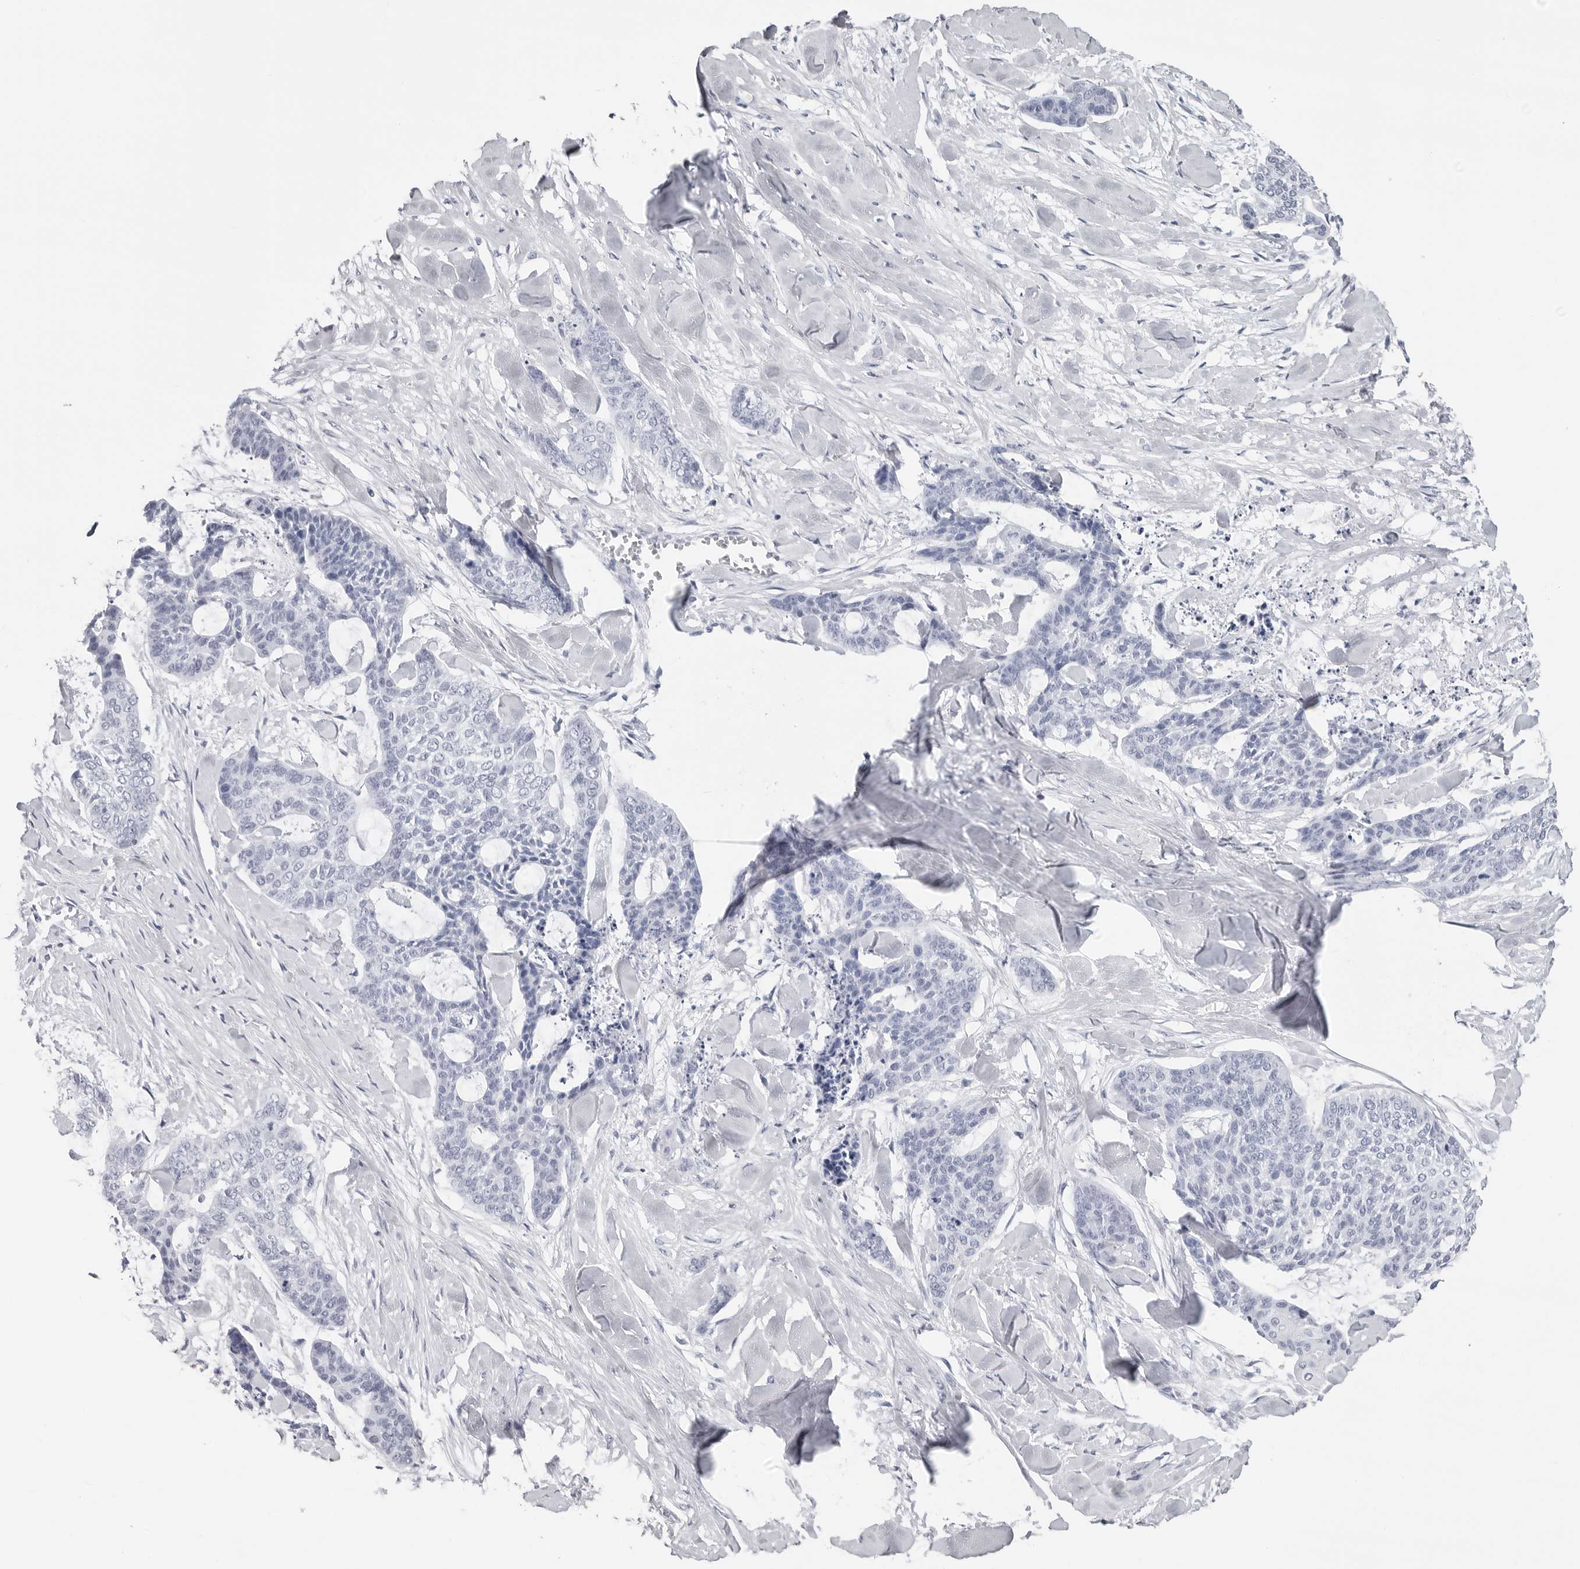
{"staining": {"intensity": "negative", "quantity": "none", "location": "none"}, "tissue": "skin cancer", "cell_type": "Tumor cells", "image_type": "cancer", "snomed": [{"axis": "morphology", "description": "Basal cell carcinoma"}, {"axis": "topography", "description": "Skin"}], "caption": "Immunohistochemical staining of skin basal cell carcinoma shows no significant positivity in tumor cells.", "gene": "CST2", "patient": {"sex": "female", "age": 64}}